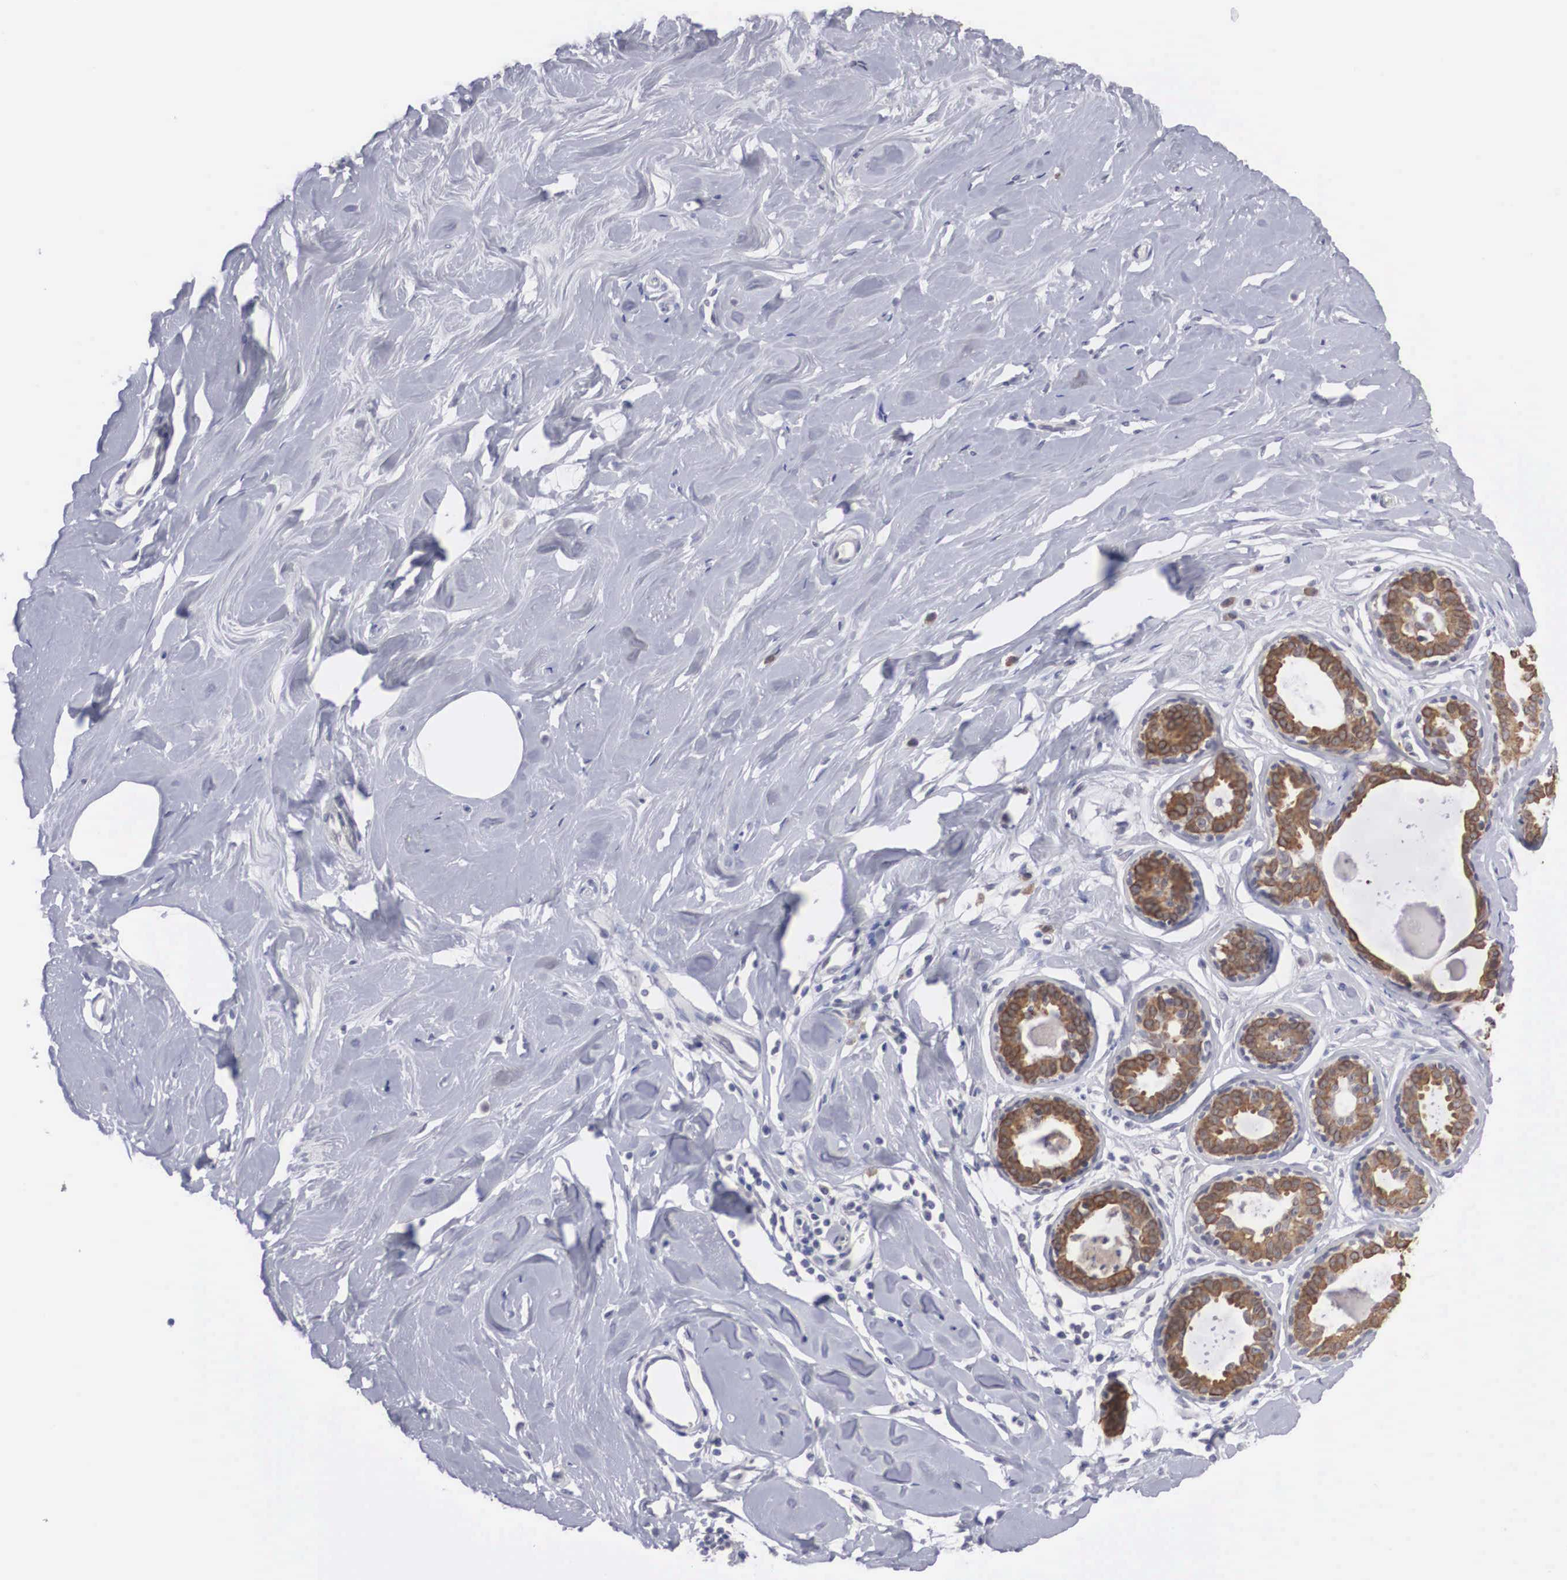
{"staining": {"intensity": "negative", "quantity": "none", "location": "none"}, "tissue": "breast", "cell_type": "Adipocytes", "image_type": "normal", "snomed": [{"axis": "morphology", "description": "Normal tissue, NOS"}, {"axis": "topography", "description": "Breast"}], "caption": "IHC histopathology image of benign human breast stained for a protein (brown), which shows no positivity in adipocytes.", "gene": "WDR89", "patient": {"sex": "female", "age": 44}}